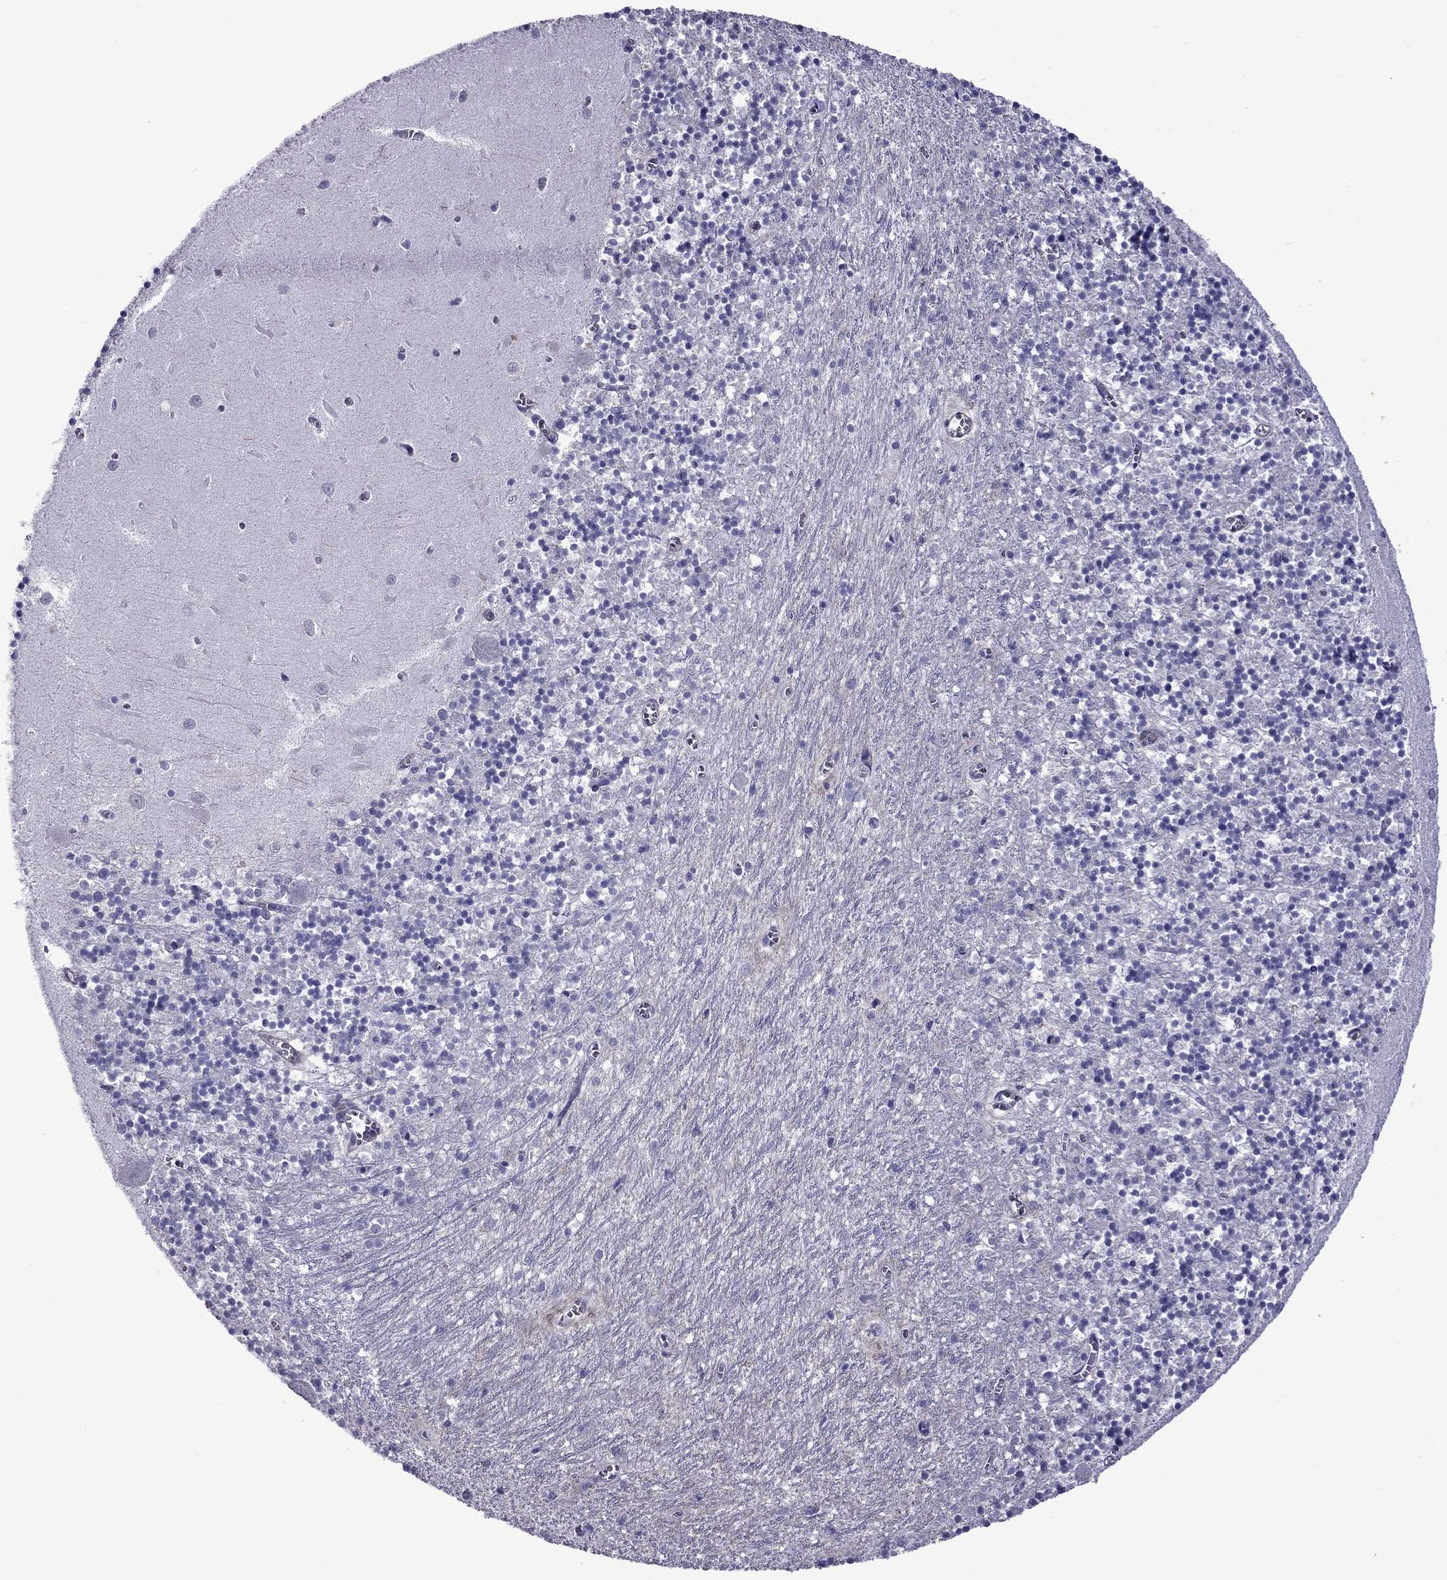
{"staining": {"intensity": "negative", "quantity": "none", "location": "none"}, "tissue": "cerebellum", "cell_type": "Cells in granular layer", "image_type": "normal", "snomed": [{"axis": "morphology", "description": "Normal tissue, NOS"}, {"axis": "topography", "description": "Cerebellum"}], "caption": "Immunohistochemical staining of normal human cerebellum demonstrates no significant positivity in cells in granular layer.", "gene": "CHRNA5", "patient": {"sex": "female", "age": 64}}